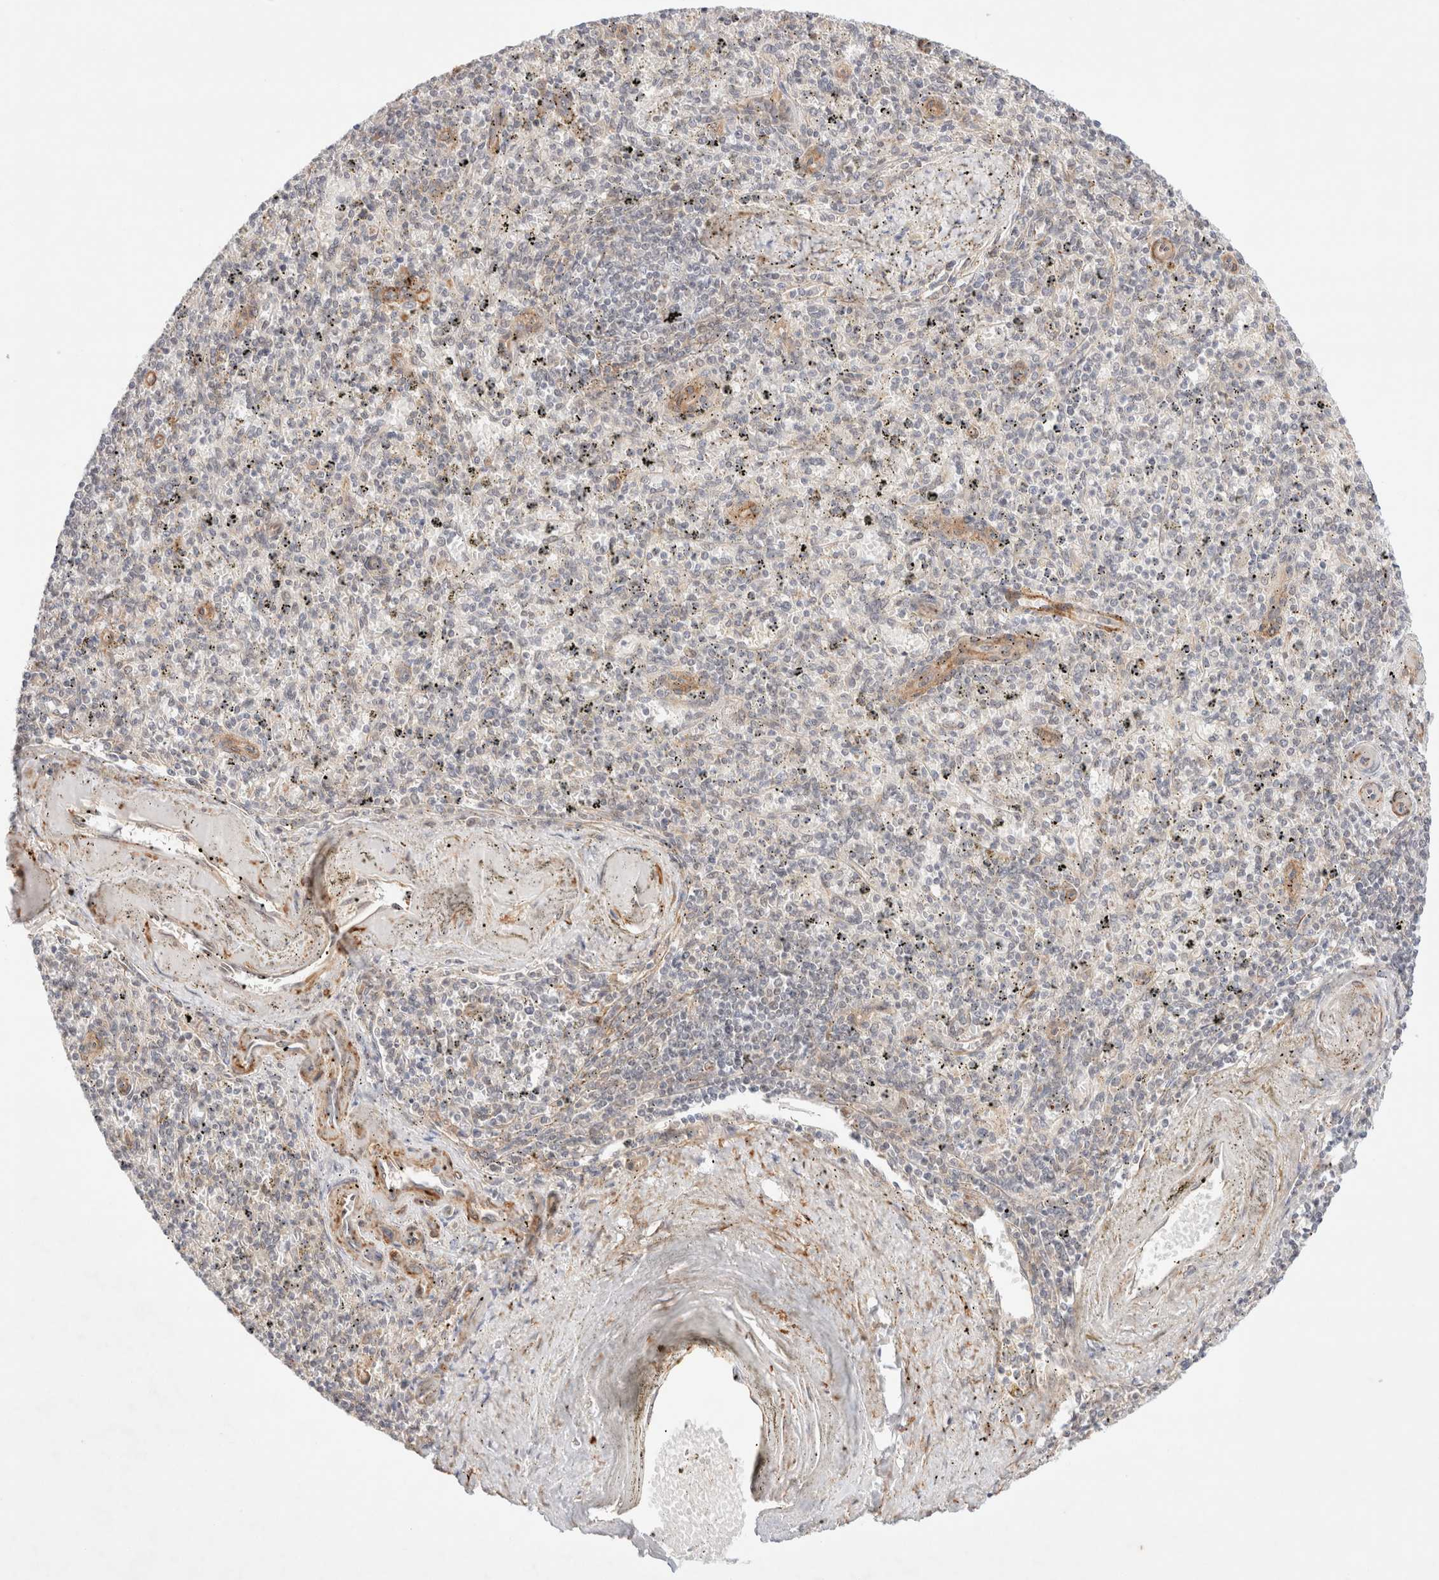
{"staining": {"intensity": "negative", "quantity": "none", "location": "none"}, "tissue": "spleen", "cell_type": "Cells in red pulp", "image_type": "normal", "snomed": [{"axis": "morphology", "description": "Normal tissue, NOS"}, {"axis": "topography", "description": "Spleen"}], "caption": "High power microscopy image of an immunohistochemistry micrograph of unremarkable spleen, revealing no significant positivity in cells in red pulp. Brightfield microscopy of IHC stained with DAB (3,3'-diaminobenzidine) (brown) and hematoxylin (blue), captured at high magnification.", "gene": "RRP15", "patient": {"sex": "male", "age": 72}}